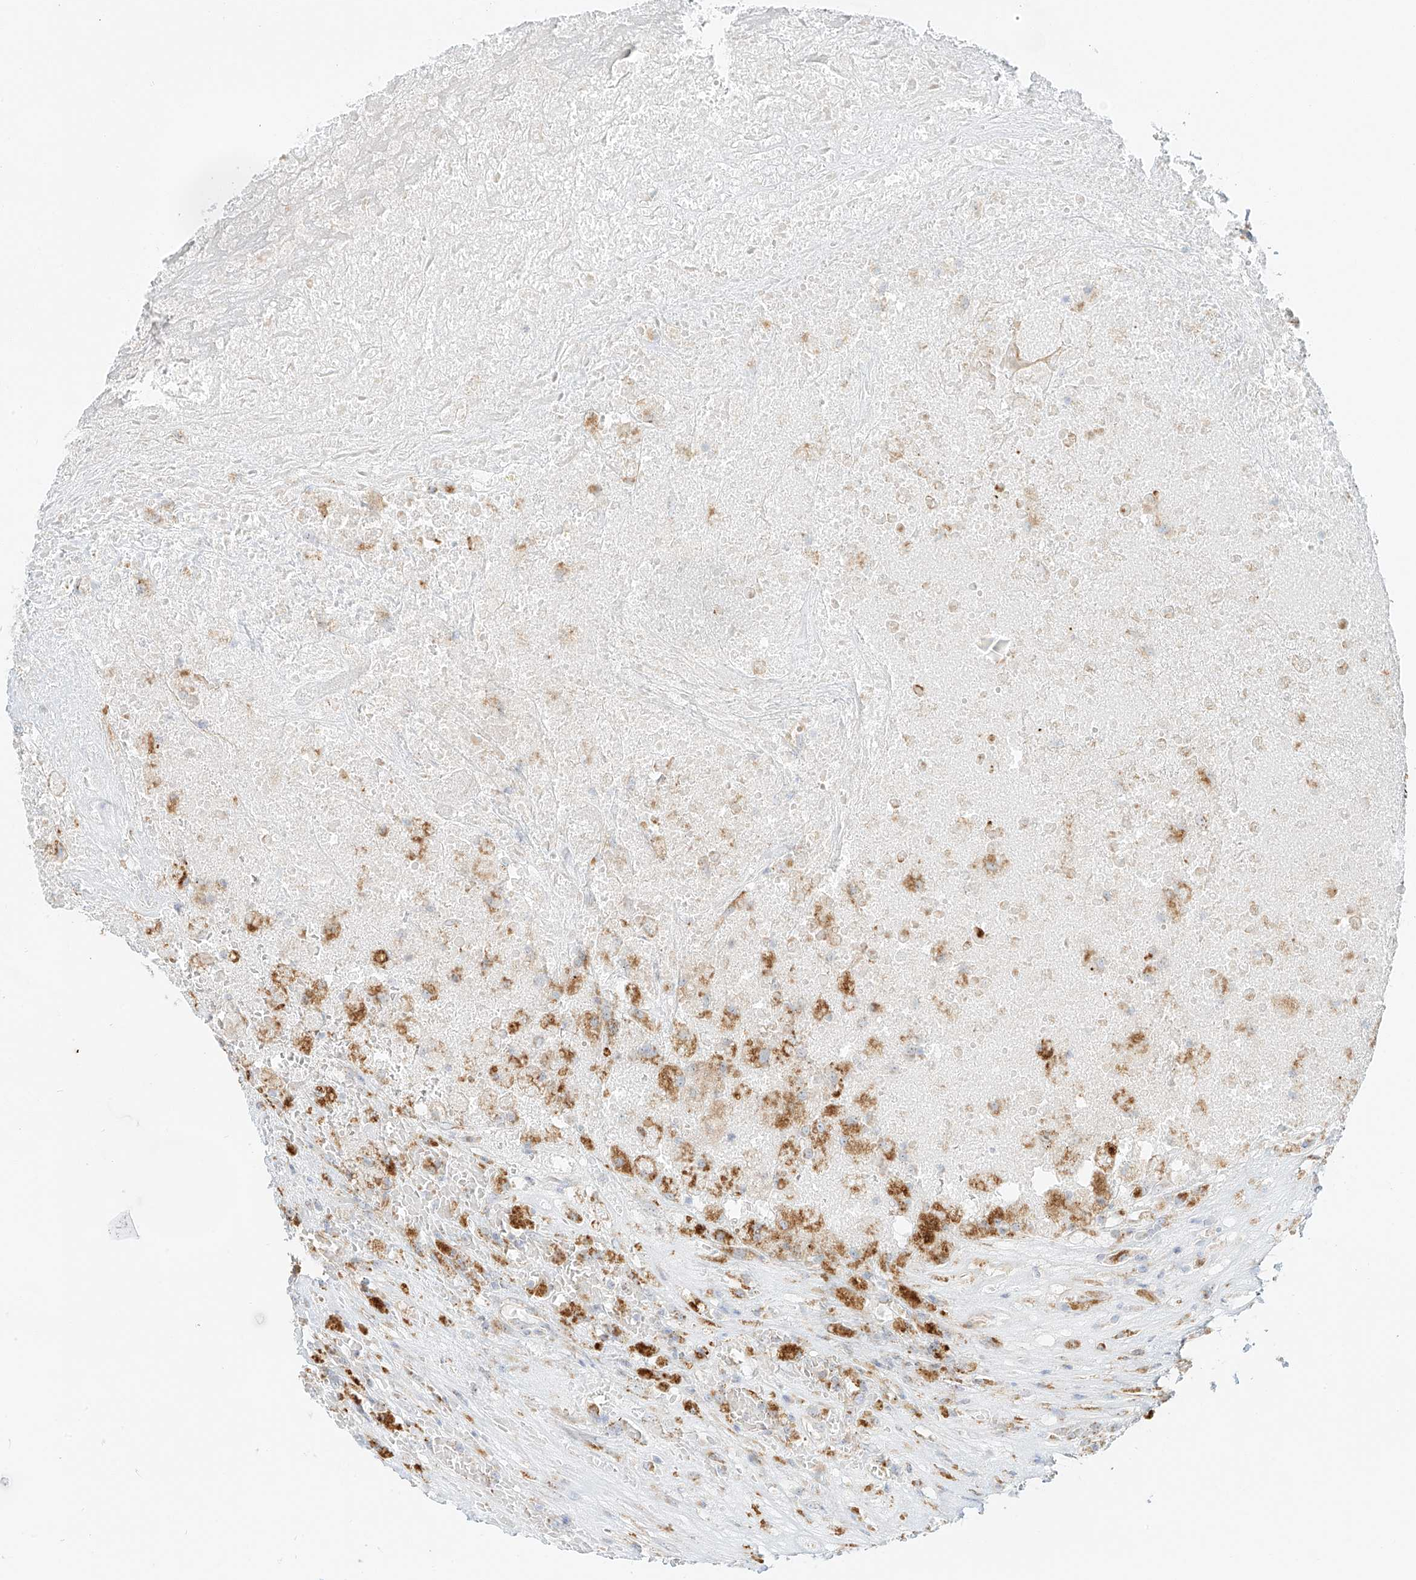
{"staining": {"intensity": "moderate", "quantity": ">75%", "location": "cytoplasmic/membranous"}, "tissue": "testis cancer", "cell_type": "Tumor cells", "image_type": "cancer", "snomed": [{"axis": "morphology", "description": "Carcinoma, Embryonal, NOS"}, {"axis": "topography", "description": "Testis"}], "caption": "Testis cancer stained with a protein marker displays moderate staining in tumor cells.", "gene": "SLC35F6", "patient": {"sex": "male", "age": 26}}